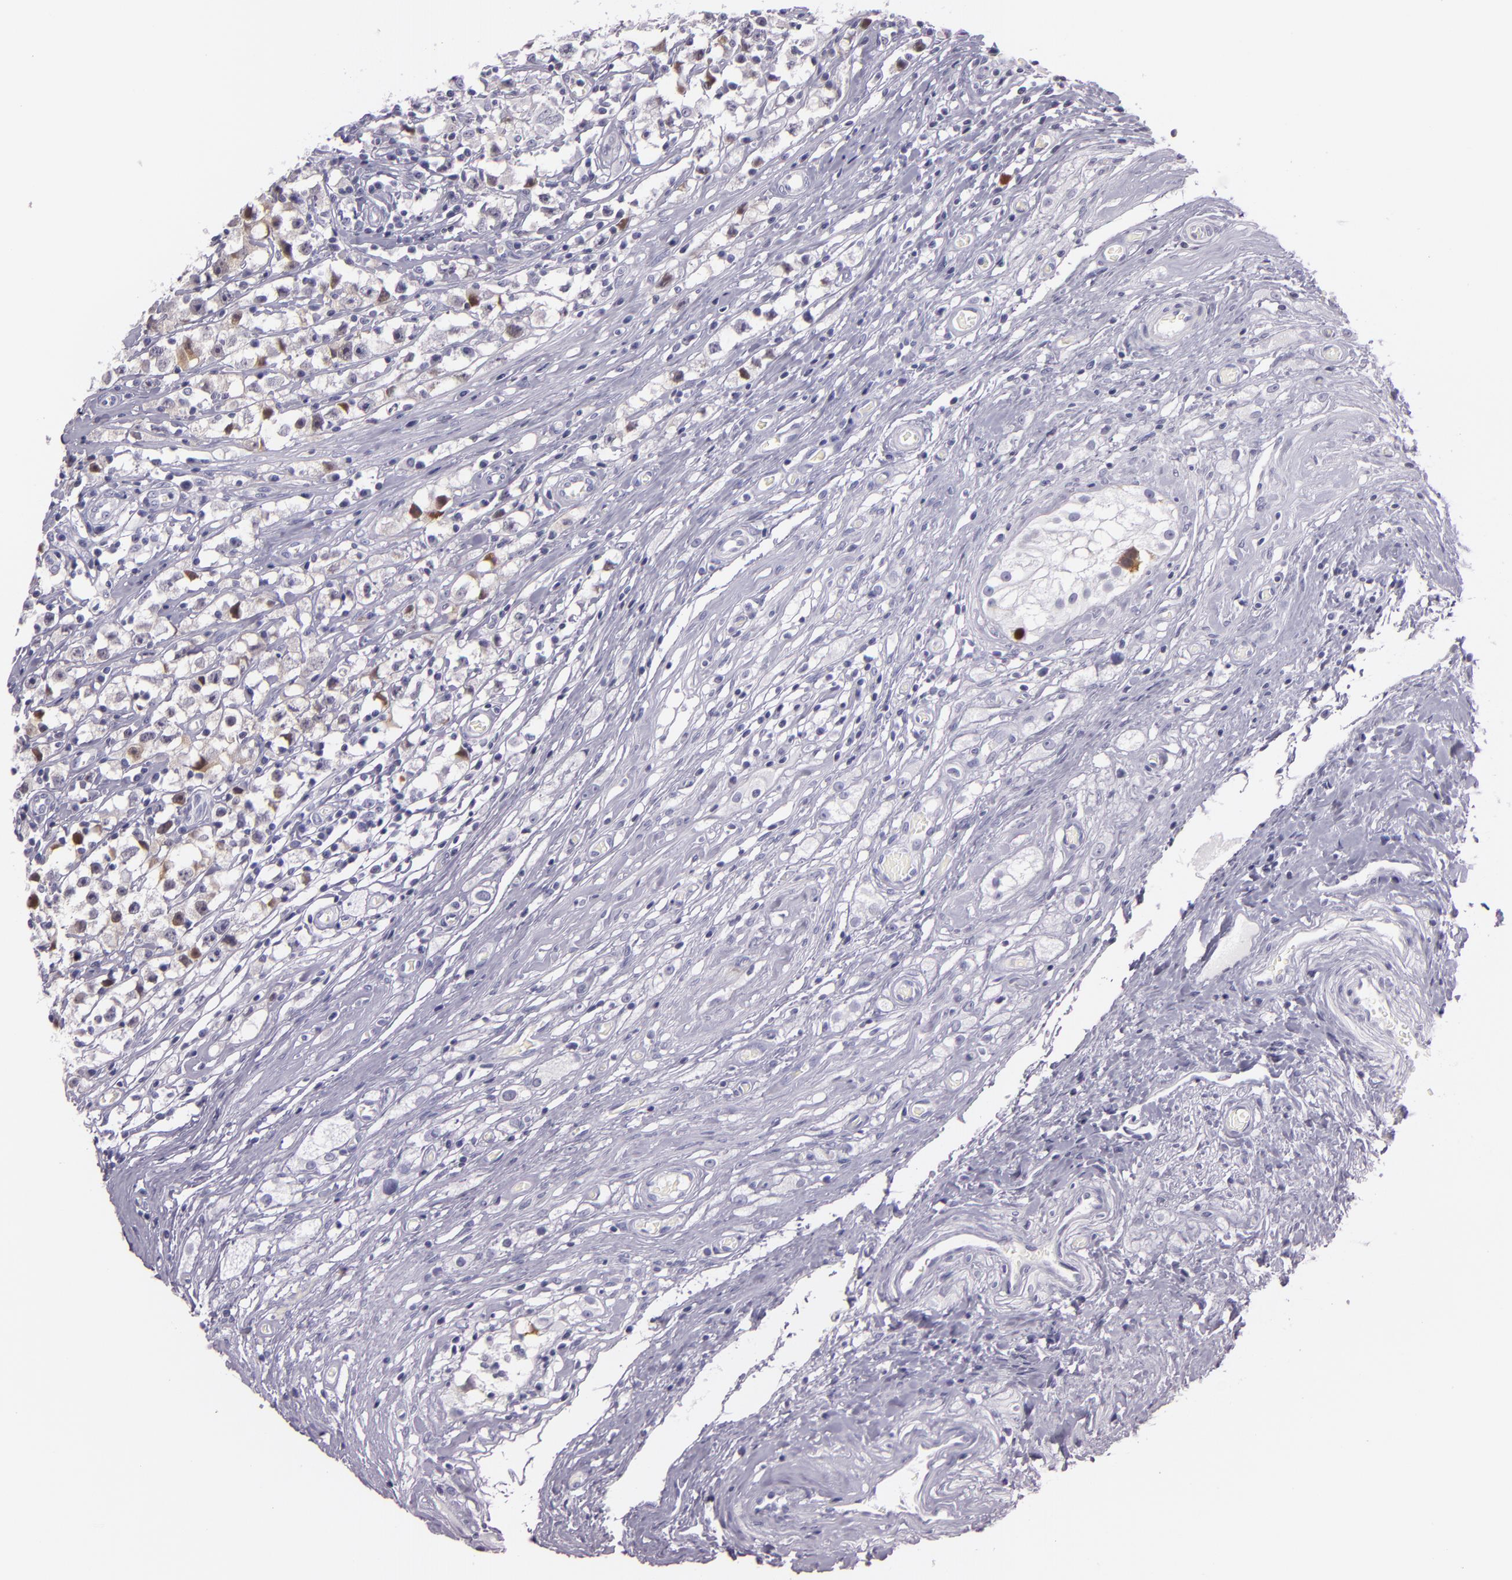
{"staining": {"intensity": "moderate", "quantity": ">75%", "location": "cytoplasmic/membranous"}, "tissue": "testis cancer", "cell_type": "Tumor cells", "image_type": "cancer", "snomed": [{"axis": "morphology", "description": "Seminoma, NOS"}, {"axis": "topography", "description": "Testis"}], "caption": "This image demonstrates IHC staining of human testis cancer, with medium moderate cytoplasmic/membranous expression in about >75% of tumor cells.", "gene": "HSP90AA1", "patient": {"sex": "male", "age": 35}}